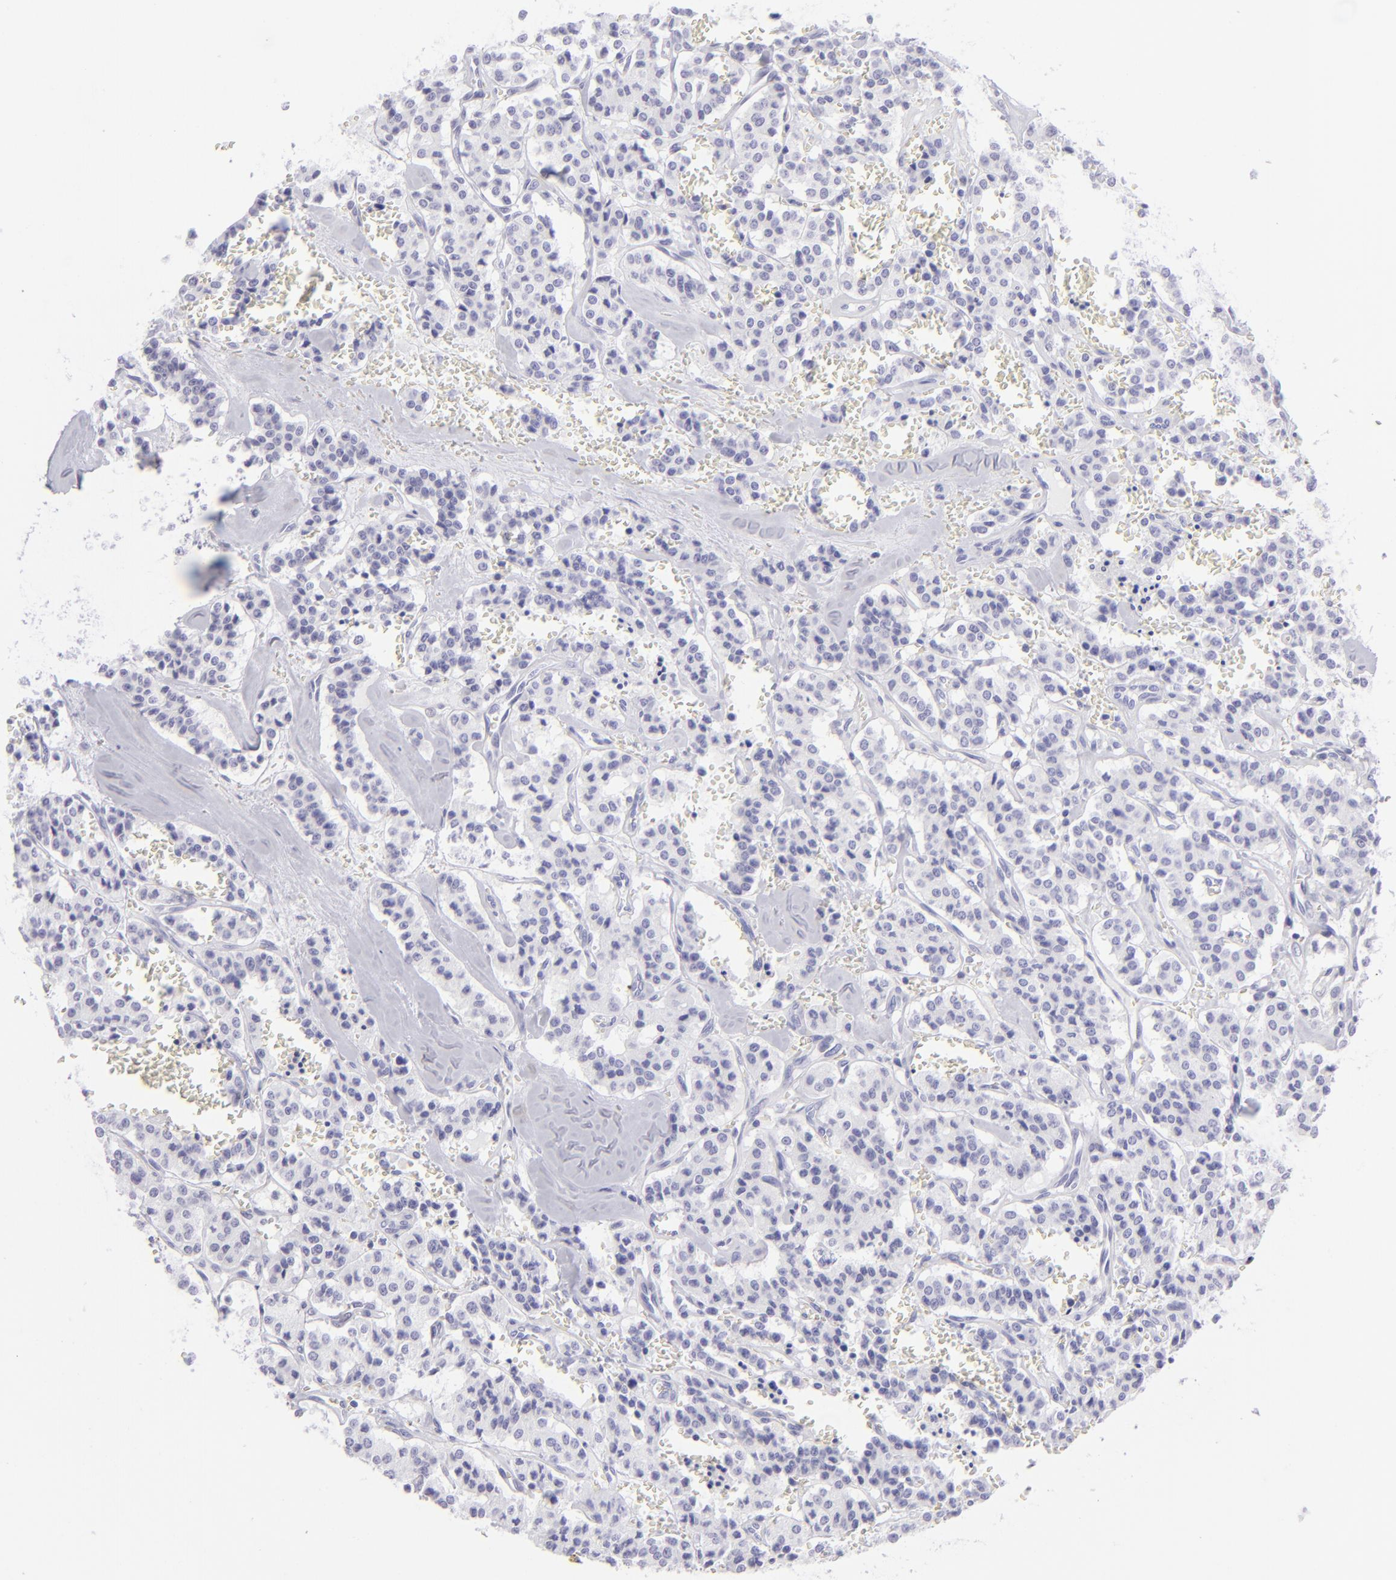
{"staining": {"intensity": "negative", "quantity": "none", "location": "none"}, "tissue": "carcinoid", "cell_type": "Tumor cells", "image_type": "cancer", "snomed": [{"axis": "morphology", "description": "Carcinoid, malignant, NOS"}, {"axis": "topography", "description": "Bronchus"}], "caption": "Immunohistochemistry micrograph of malignant carcinoid stained for a protein (brown), which shows no staining in tumor cells.", "gene": "SLC1A3", "patient": {"sex": "male", "age": 55}}